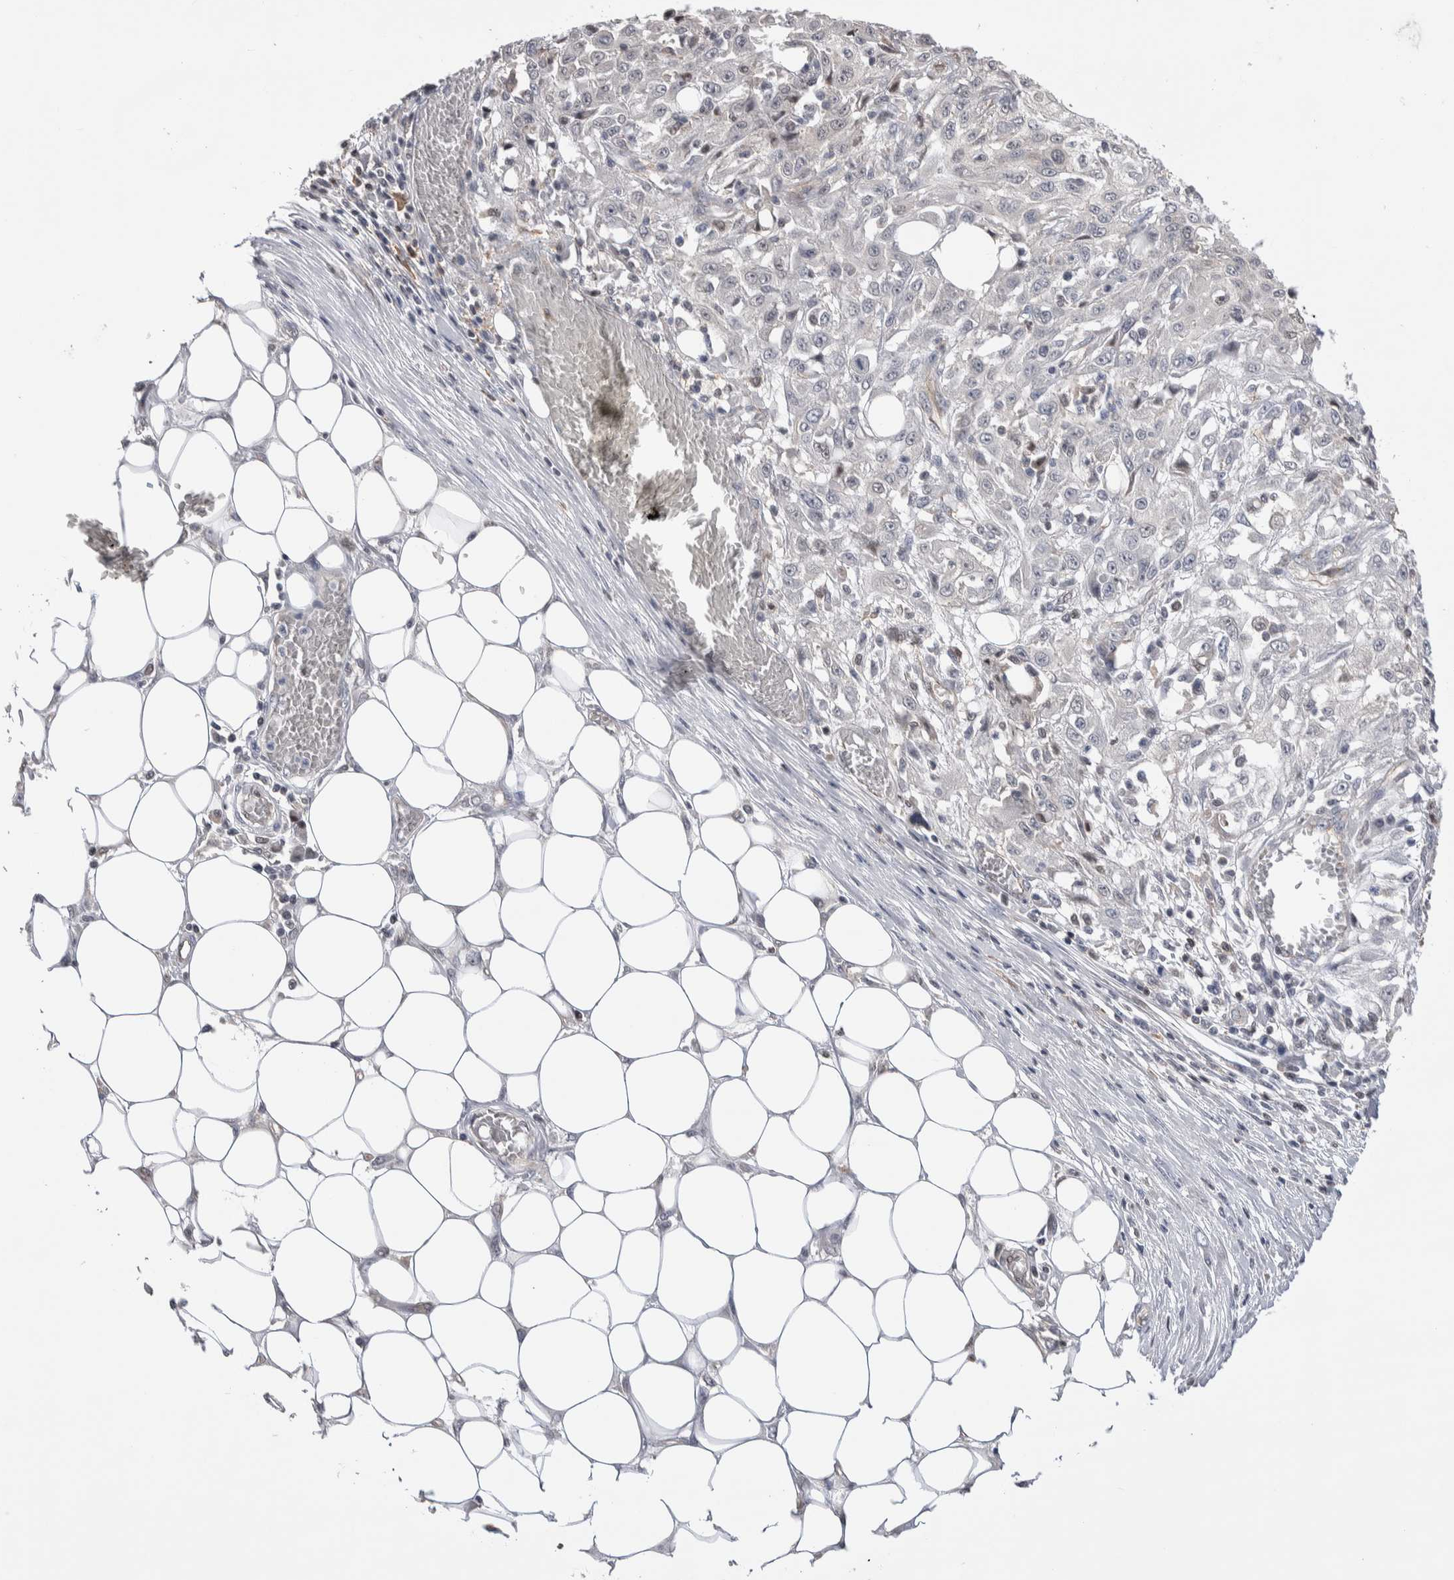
{"staining": {"intensity": "negative", "quantity": "none", "location": "none"}, "tissue": "skin cancer", "cell_type": "Tumor cells", "image_type": "cancer", "snomed": [{"axis": "morphology", "description": "Squamous cell carcinoma, NOS"}, {"axis": "morphology", "description": "Squamous cell carcinoma, metastatic, NOS"}, {"axis": "topography", "description": "Skin"}, {"axis": "topography", "description": "Lymph node"}], "caption": "Tumor cells are negative for protein expression in human metastatic squamous cell carcinoma (skin). (Stains: DAB immunohistochemistry with hematoxylin counter stain, Microscopy: brightfield microscopy at high magnification).", "gene": "ZBTB49", "patient": {"sex": "male", "age": 75}}